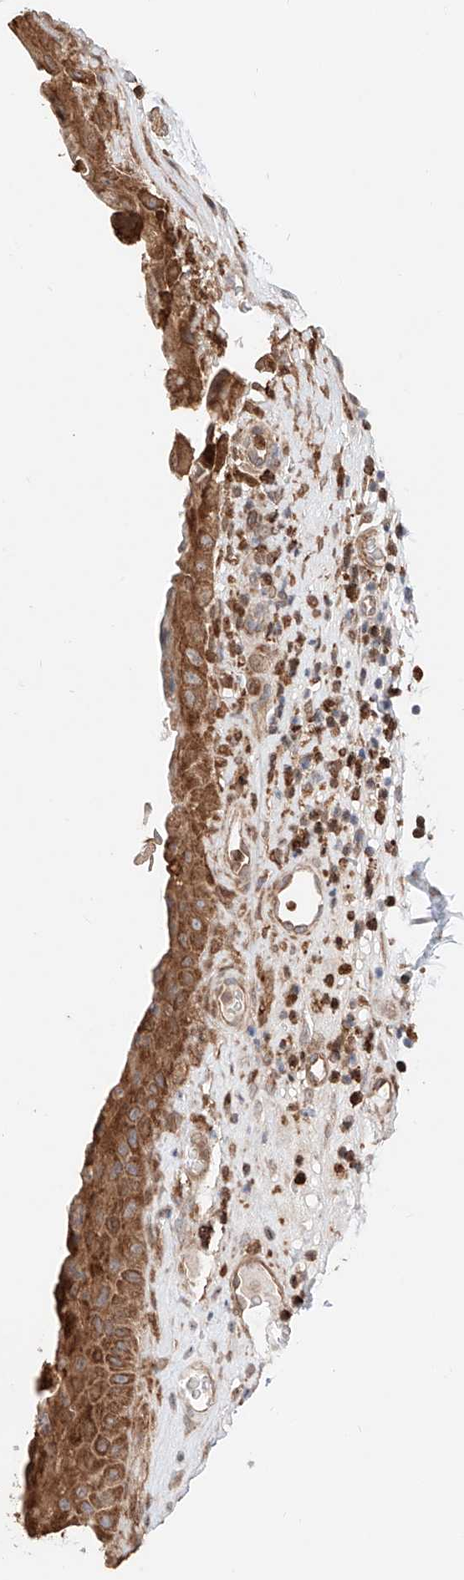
{"staining": {"intensity": "moderate", "quantity": ">75%", "location": "cytoplasmic/membranous,nuclear"}, "tissue": "nasopharynx", "cell_type": "Respiratory epithelial cells", "image_type": "normal", "snomed": [{"axis": "morphology", "description": "Normal tissue, NOS"}, {"axis": "topography", "description": "Nasopharynx"}], "caption": "Approximately >75% of respiratory epithelial cells in normal nasopharynx display moderate cytoplasmic/membranous,nuclear protein expression as visualized by brown immunohistochemical staining.", "gene": "IGSF22", "patient": {"sex": "male", "age": 64}}